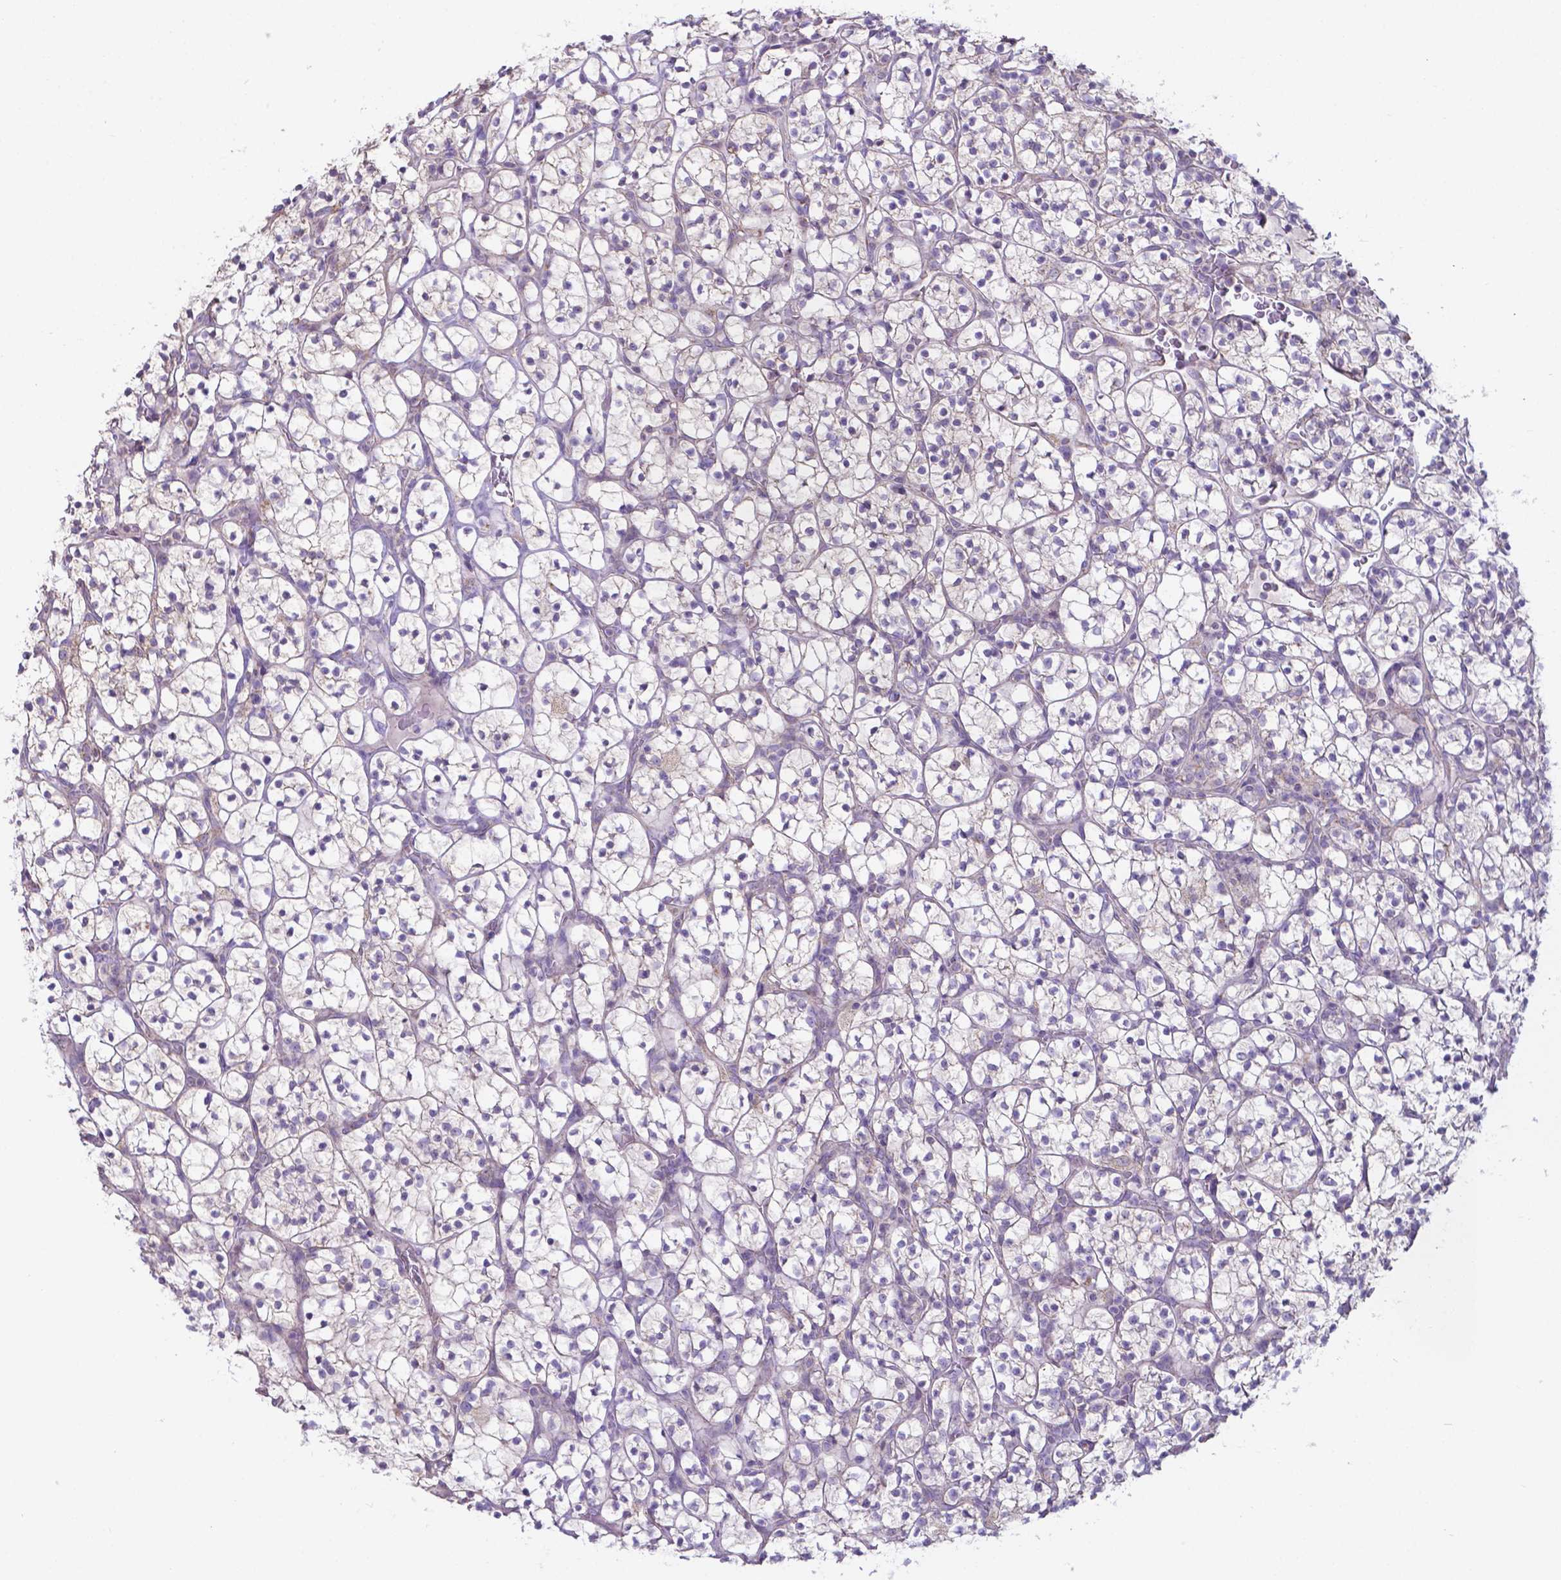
{"staining": {"intensity": "negative", "quantity": "none", "location": "none"}, "tissue": "renal cancer", "cell_type": "Tumor cells", "image_type": "cancer", "snomed": [{"axis": "morphology", "description": "Adenocarcinoma, NOS"}, {"axis": "topography", "description": "Kidney"}], "caption": "This is an IHC micrograph of renal cancer. There is no expression in tumor cells.", "gene": "FAM114A1", "patient": {"sex": "female", "age": 89}}